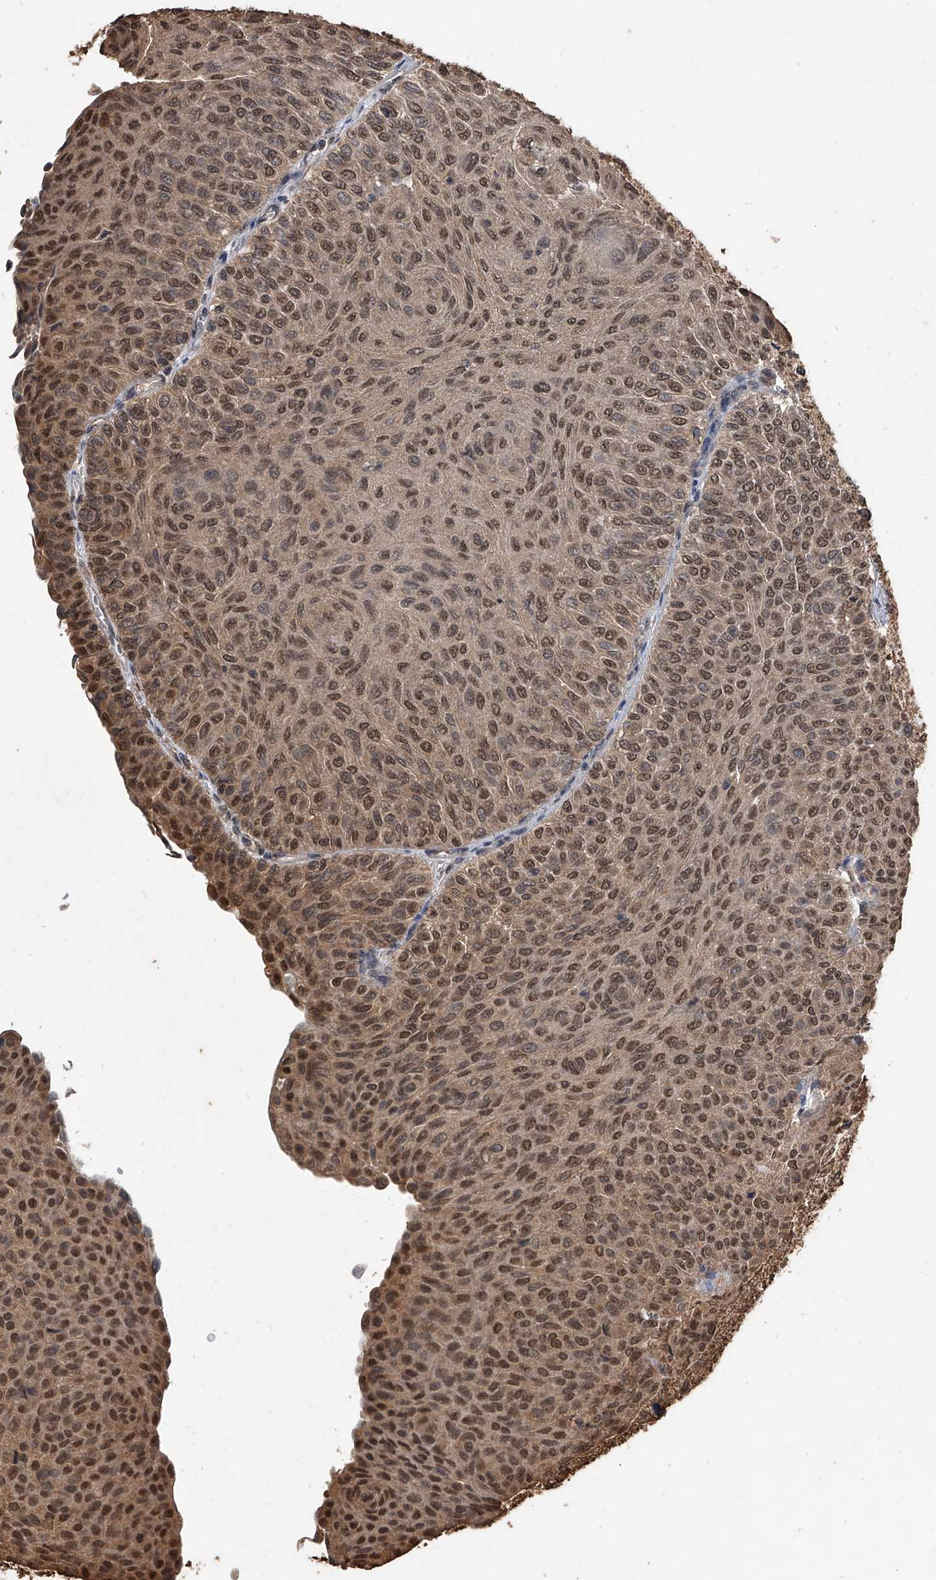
{"staining": {"intensity": "moderate", "quantity": ">75%", "location": "cytoplasmic/membranous,nuclear"}, "tissue": "urothelial cancer", "cell_type": "Tumor cells", "image_type": "cancer", "snomed": [{"axis": "morphology", "description": "Urothelial carcinoma, Low grade"}, {"axis": "topography", "description": "Urinary bladder"}], "caption": "IHC (DAB) staining of urothelial carcinoma (low-grade) displays moderate cytoplasmic/membranous and nuclear protein staining in about >75% of tumor cells.", "gene": "FBXL4", "patient": {"sex": "male", "age": 78}}